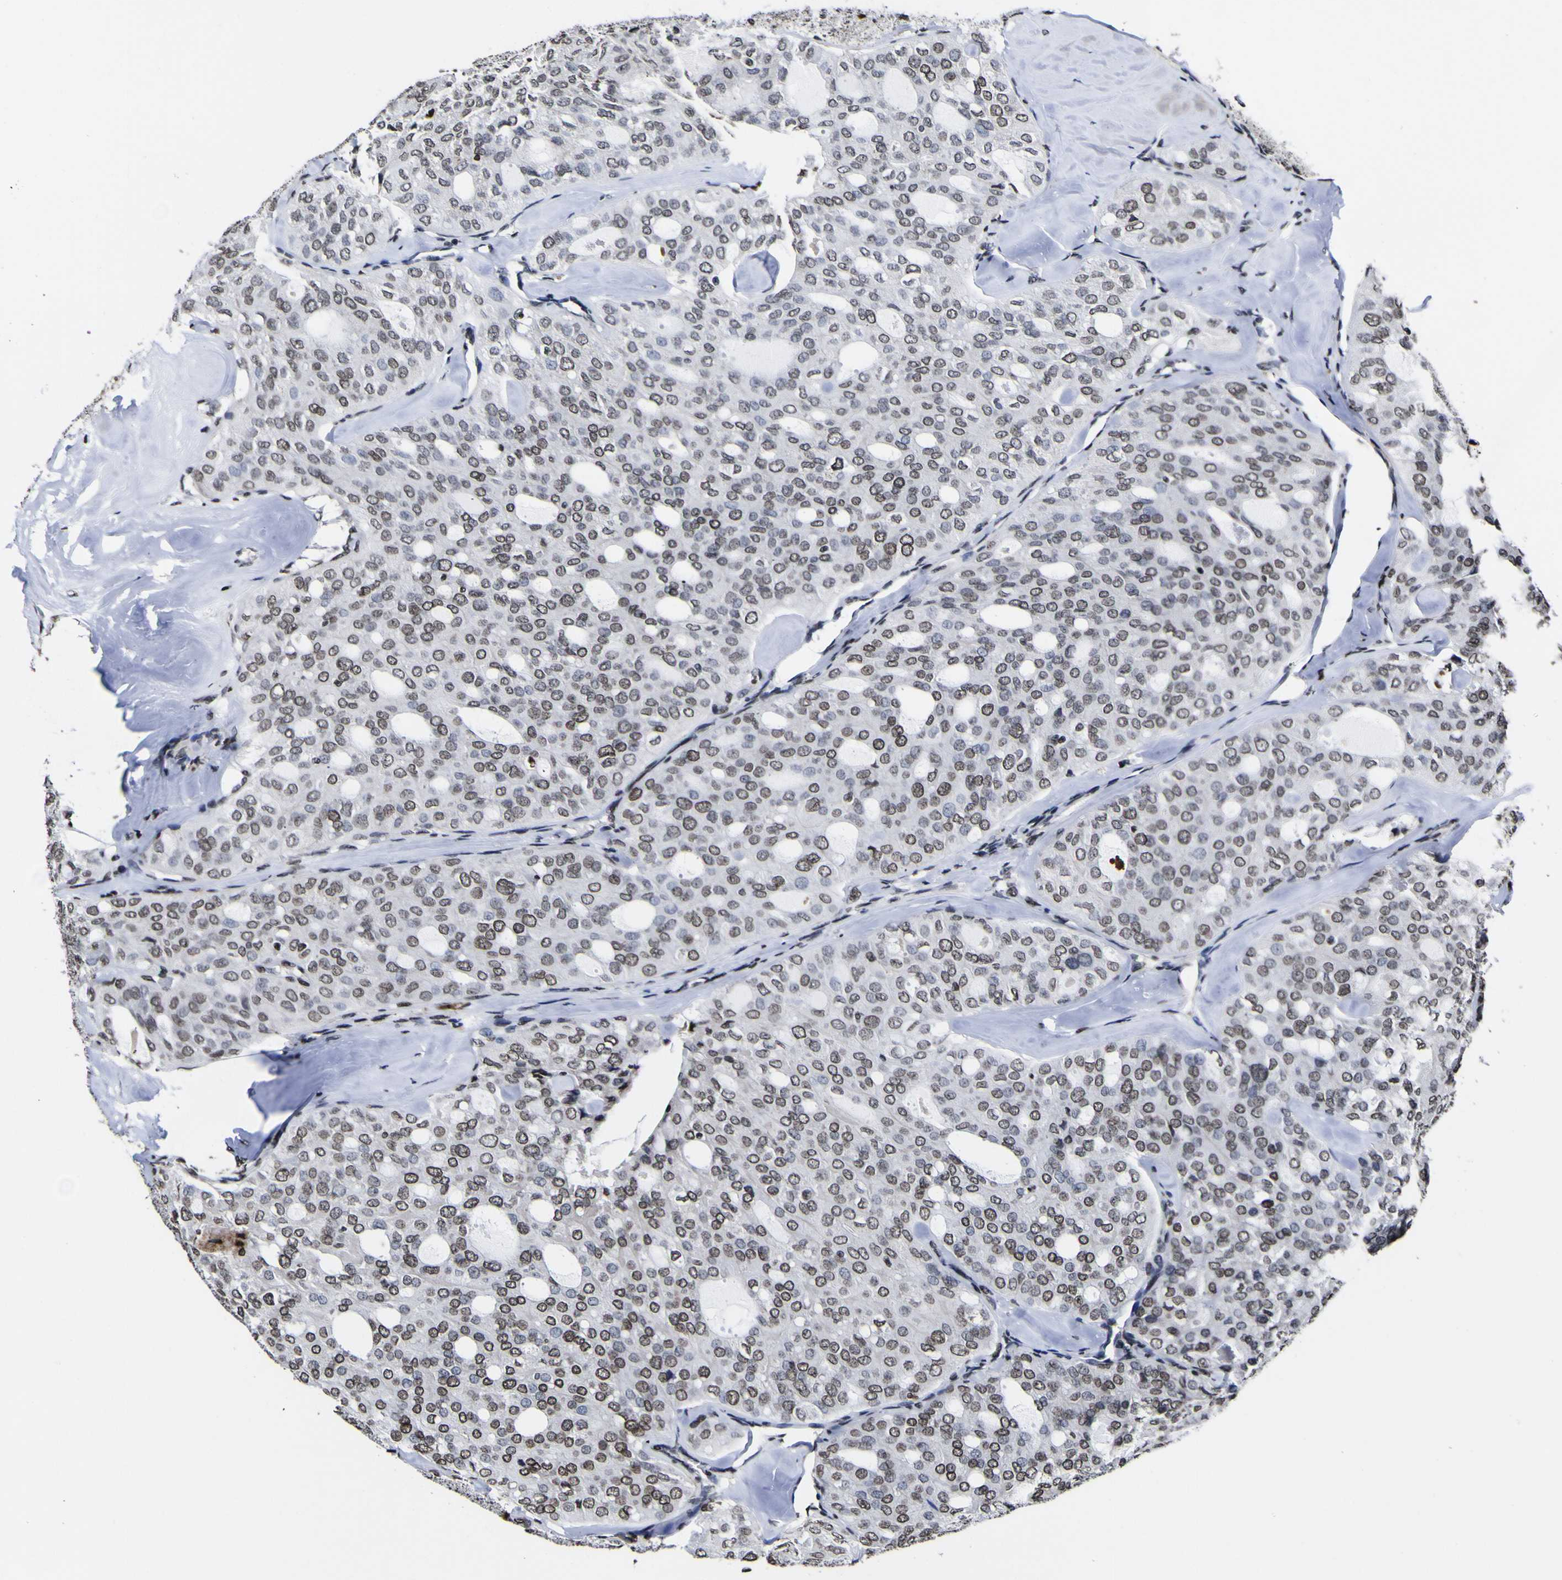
{"staining": {"intensity": "strong", "quantity": "25%-75%", "location": "nuclear"}, "tissue": "thyroid cancer", "cell_type": "Tumor cells", "image_type": "cancer", "snomed": [{"axis": "morphology", "description": "Follicular adenoma carcinoma, NOS"}, {"axis": "topography", "description": "Thyroid gland"}], "caption": "A micrograph showing strong nuclear positivity in approximately 25%-75% of tumor cells in thyroid cancer (follicular adenoma carcinoma), as visualized by brown immunohistochemical staining.", "gene": "PIAS1", "patient": {"sex": "male", "age": 75}}